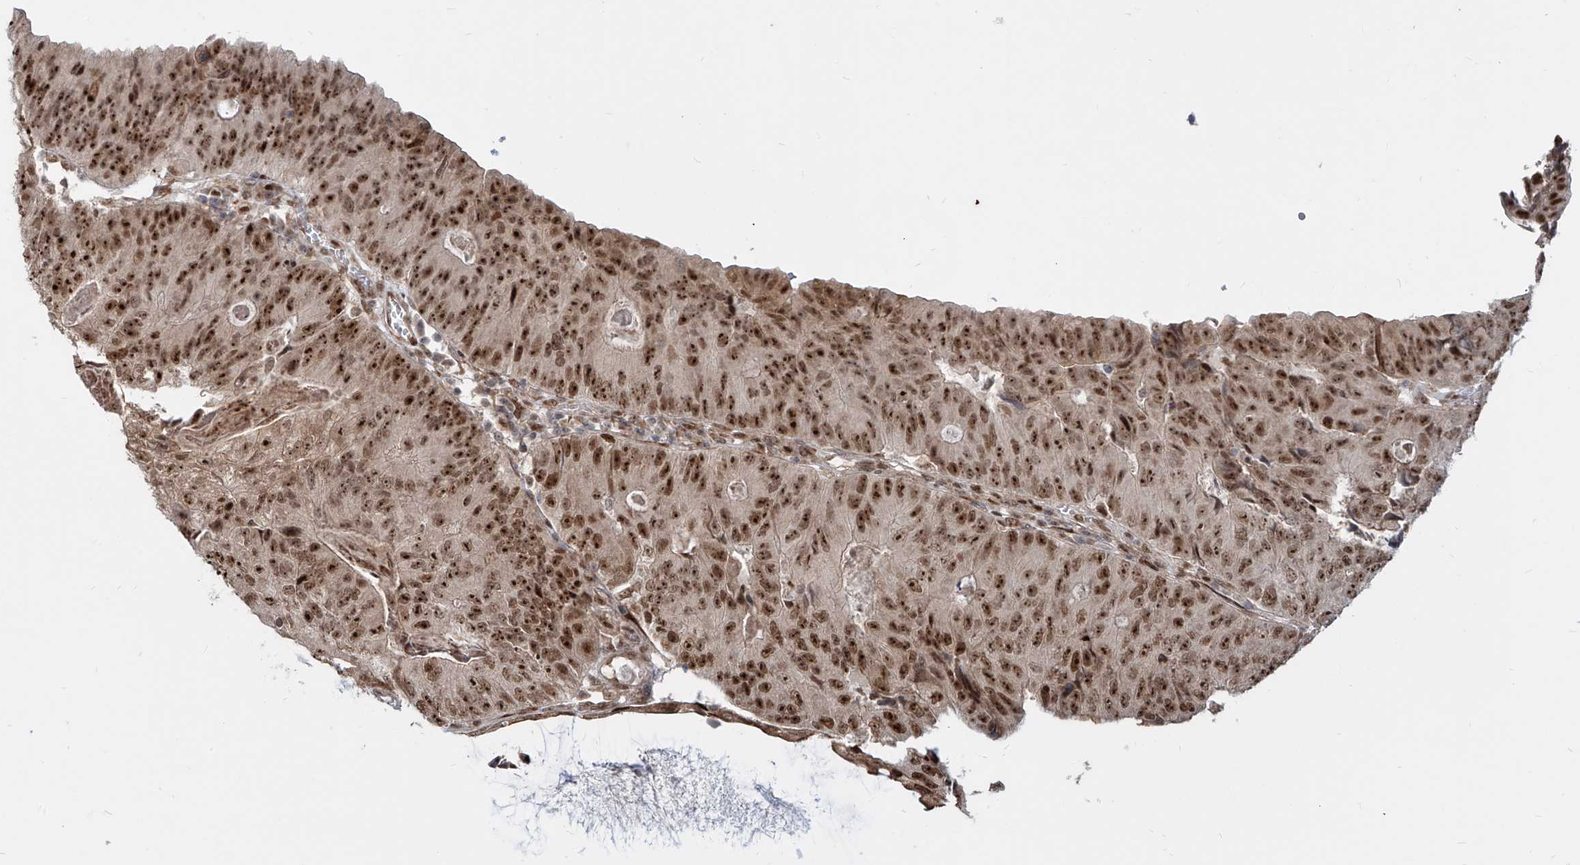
{"staining": {"intensity": "moderate", "quantity": ">75%", "location": "nuclear"}, "tissue": "colorectal cancer", "cell_type": "Tumor cells", "image_type": "cancer", "snomed": [{"axis": "morphology", "description": "Adenocarcinoma, NOS"}, {"axis": "topography", "description": "Colon"}], "caption": "IHC staining of colorectal adenocarcinoma, which shows medium levels of moderate nuclear staining in about >75% of tumor cells indicating moderate nuclear protein staining. The staining was performed using DAB (brown) for protein detection and nuclei were counterstained in hematoxylin (blue).", "gene": "ZNF710", "patient": {"sex": "female", "age": 67}}